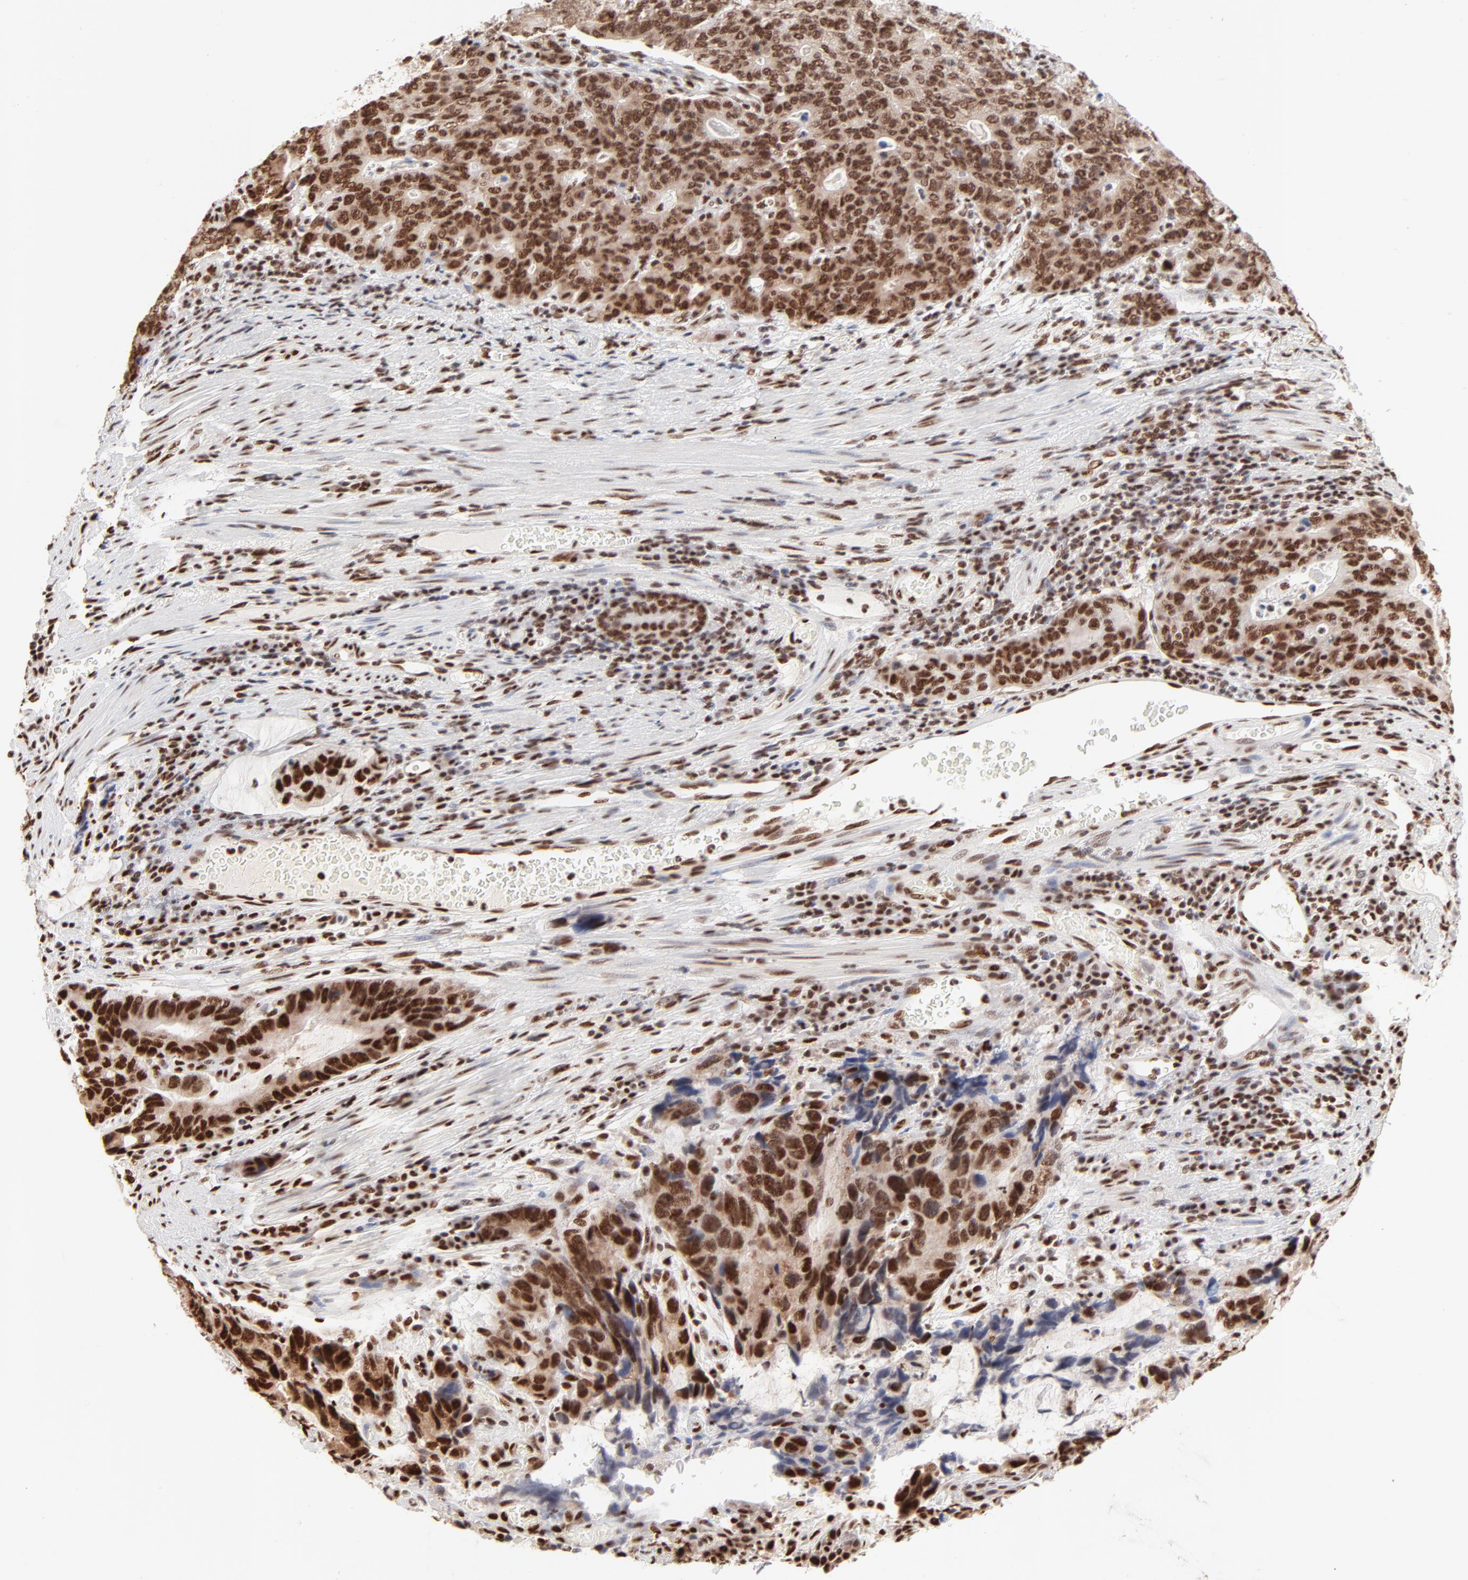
{"staining": {"intensity": "strong", "quantity": ">75%", "location": "nuclear"}, "tissue": "stomach cancer", "cell_type": "Tumor cells", "image_type": "cancer", "snomed": [{"axis": "morphology", "description": "Adenocarcinoma, NOS"}, {"axis": "topography", "description": "Esophagus"}, {"axis": "topography", "description": "Stomach"}], "caption": "Immunohistochemistry of human adenocarcinoma (stomach) exhibits high levels of strong nuclear staining in about >75% of tumor cells.", "gene": "TARDBP", "patient": {"sex": "male", "age": 74}}